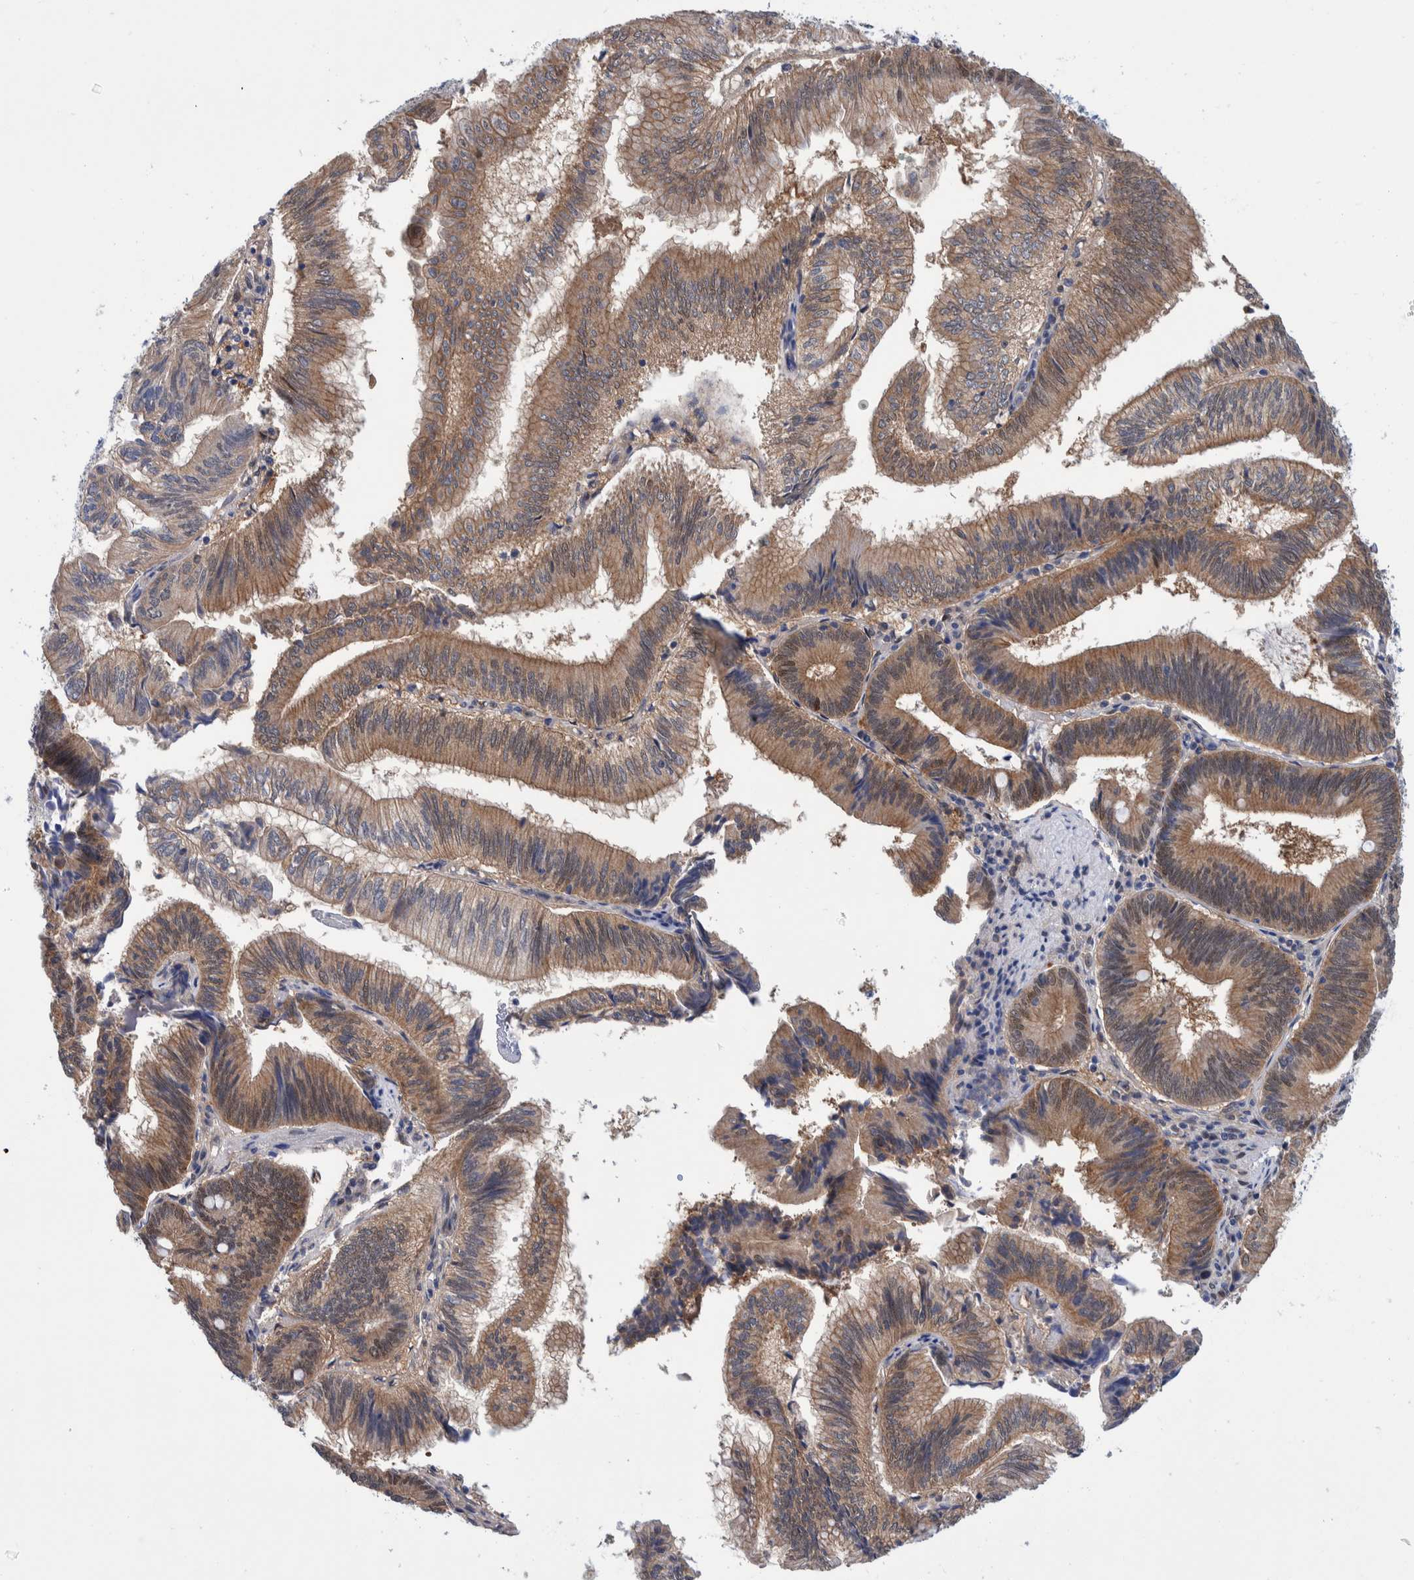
{"staining": {"intensity": "moderate", "quantity": ">75%", "location": "cytoplasmic/membranous,nuclear"}, "tissue": "pancreatic cancer", "cell_type": "Tumor cells", "image_type": "cancer", "snomed": [{"axis": "morphology", "description": "Adenocarcinoma, NOS"}, {"axis": "topography", "description": "Pancreas"}], "caption": "Immunohistochemical staining of human pancreatic adenocarcinoma demonstrates moderate cytoplasmic/membranous and nuclear protein expression in approximately >75% of tumor cells. (brown staining indicates protein expression, while blue staining denotes nuclei).", "gene": "PFAS", "patient": {"sex": "male", "age": 82}}